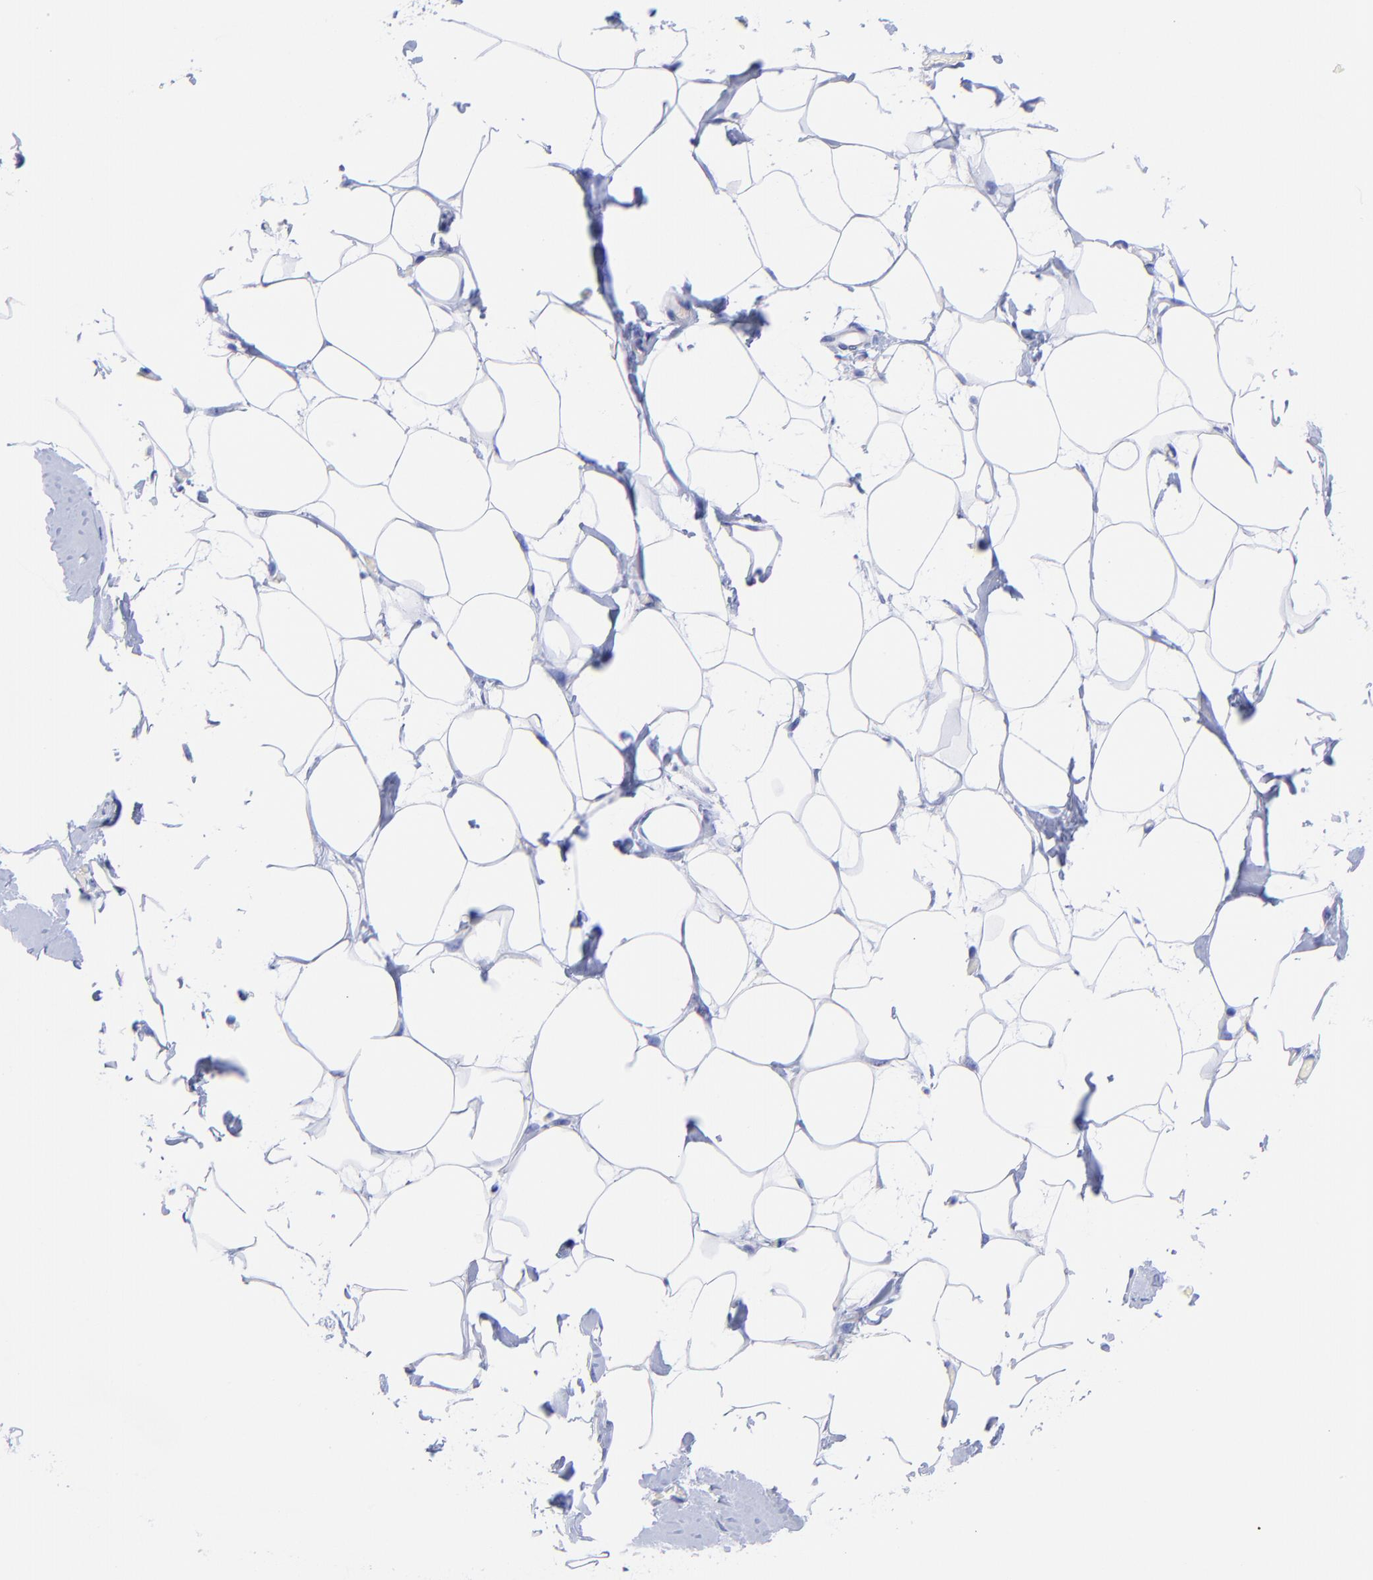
{"staining": {"intensity": "negative", "quantity": "none", "location": "none"}, "tissue": "breast", "cell_type": "Adipocytes", "image_type": "normal", "snomed": [{"axis": "morphology", "description": "Normal tissue, NOS"}, {"axis": "topography", "description": "Breast"}, {"axis": "topography", "description": "Adipose tissue"}], "caption": "Immunohistochemical staining of normal breast shows no significant positivity in adipocytes.", "gene": "GPHN", "patient": {"sex": "female", "age": 25}}